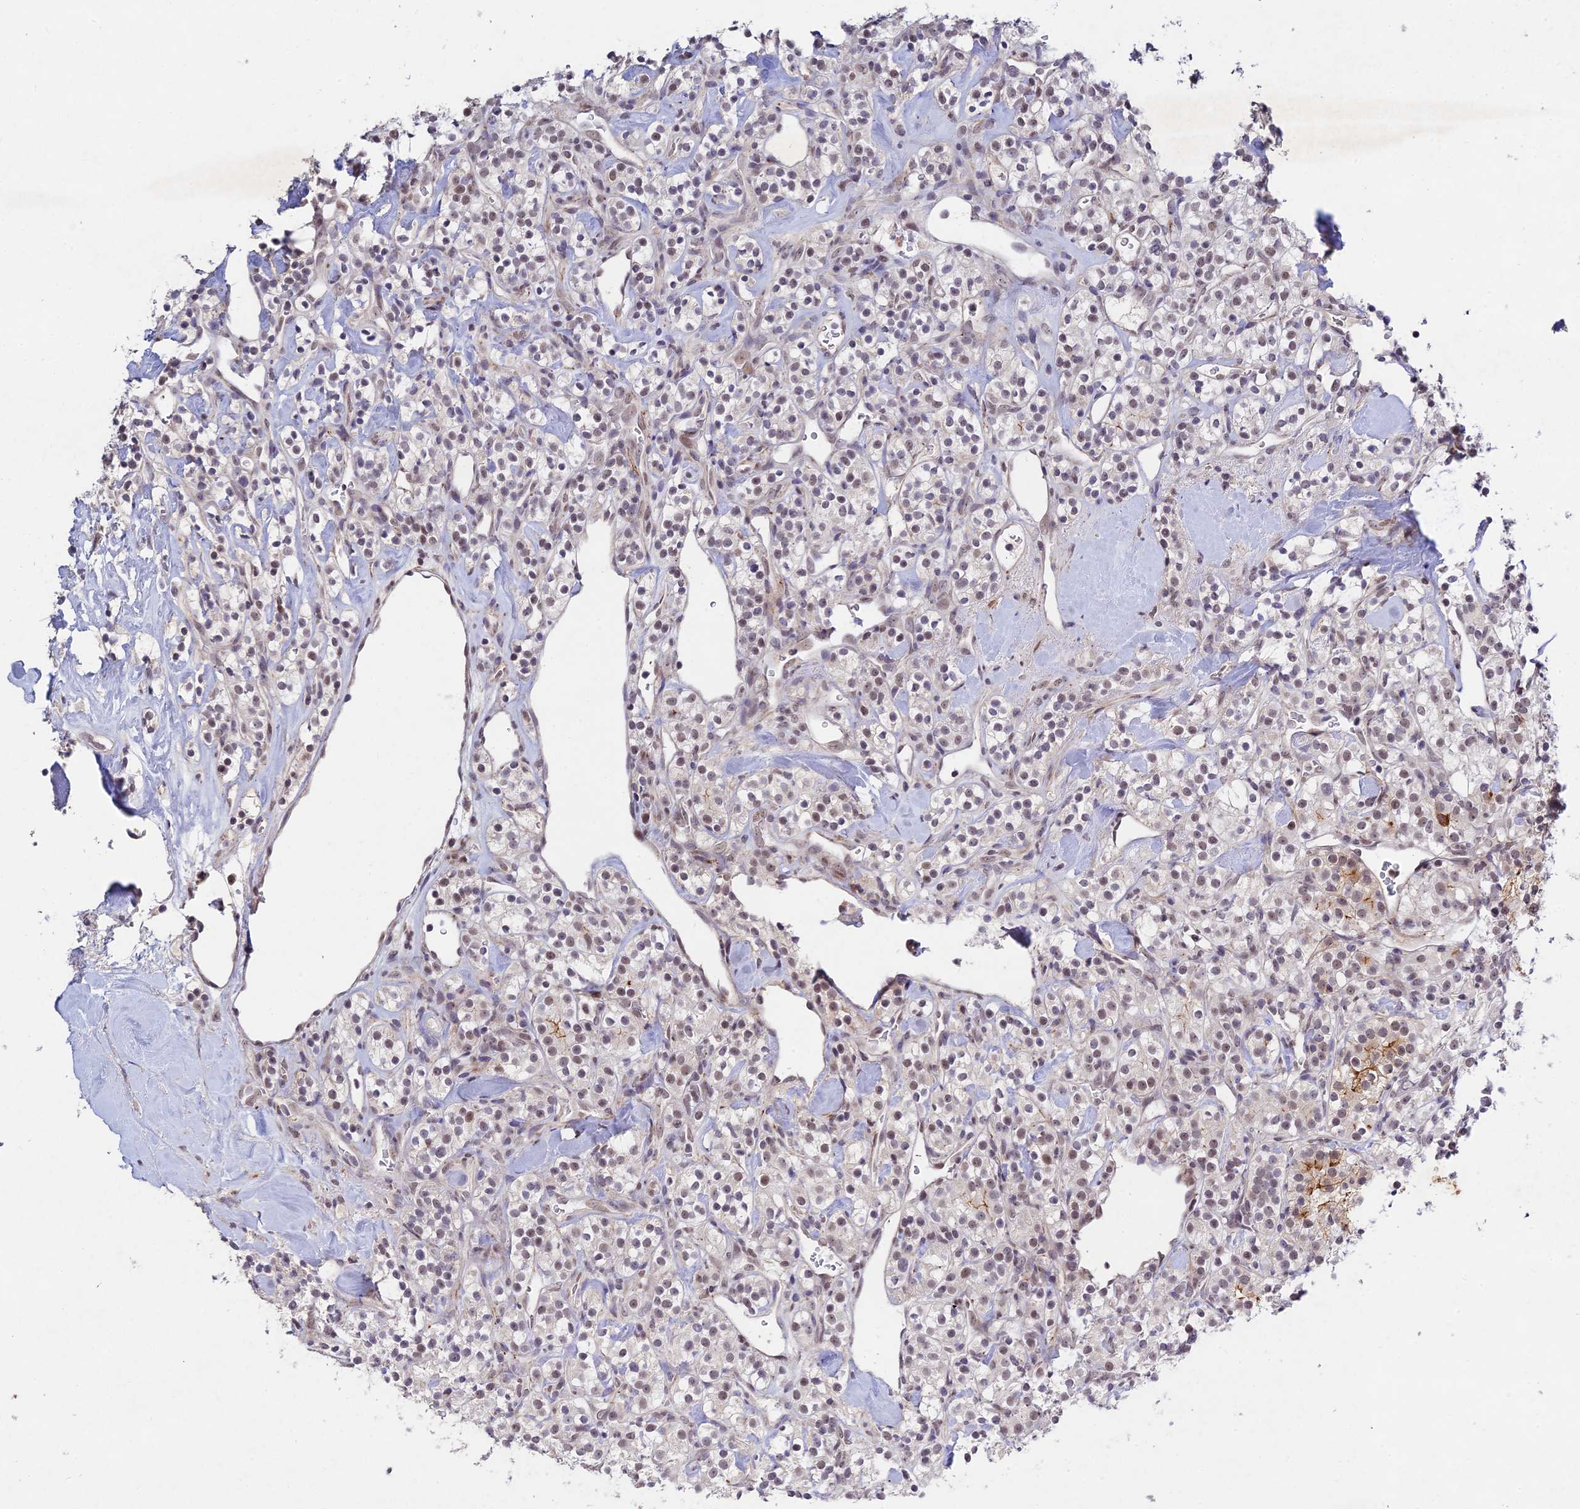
{"staining": {"intensity": "weak", "quantity": "<25%", "location": "nuclear"}, "tissue": "renal cancer", "cell_type": "Tumor cells", "image_type": "cancer", "snomed": [{"axis": "morphology", "description": "Adenocarcinoma, NOS"}, {"axis": "topography", "description": "Kidney"}], "caption": "Immunohistochemical staining of adenocarcinoma (renal) shows no significant expression in tumor cells.", "gene": "RAVER1", "patient": {"sex": "male", "age": 77}}